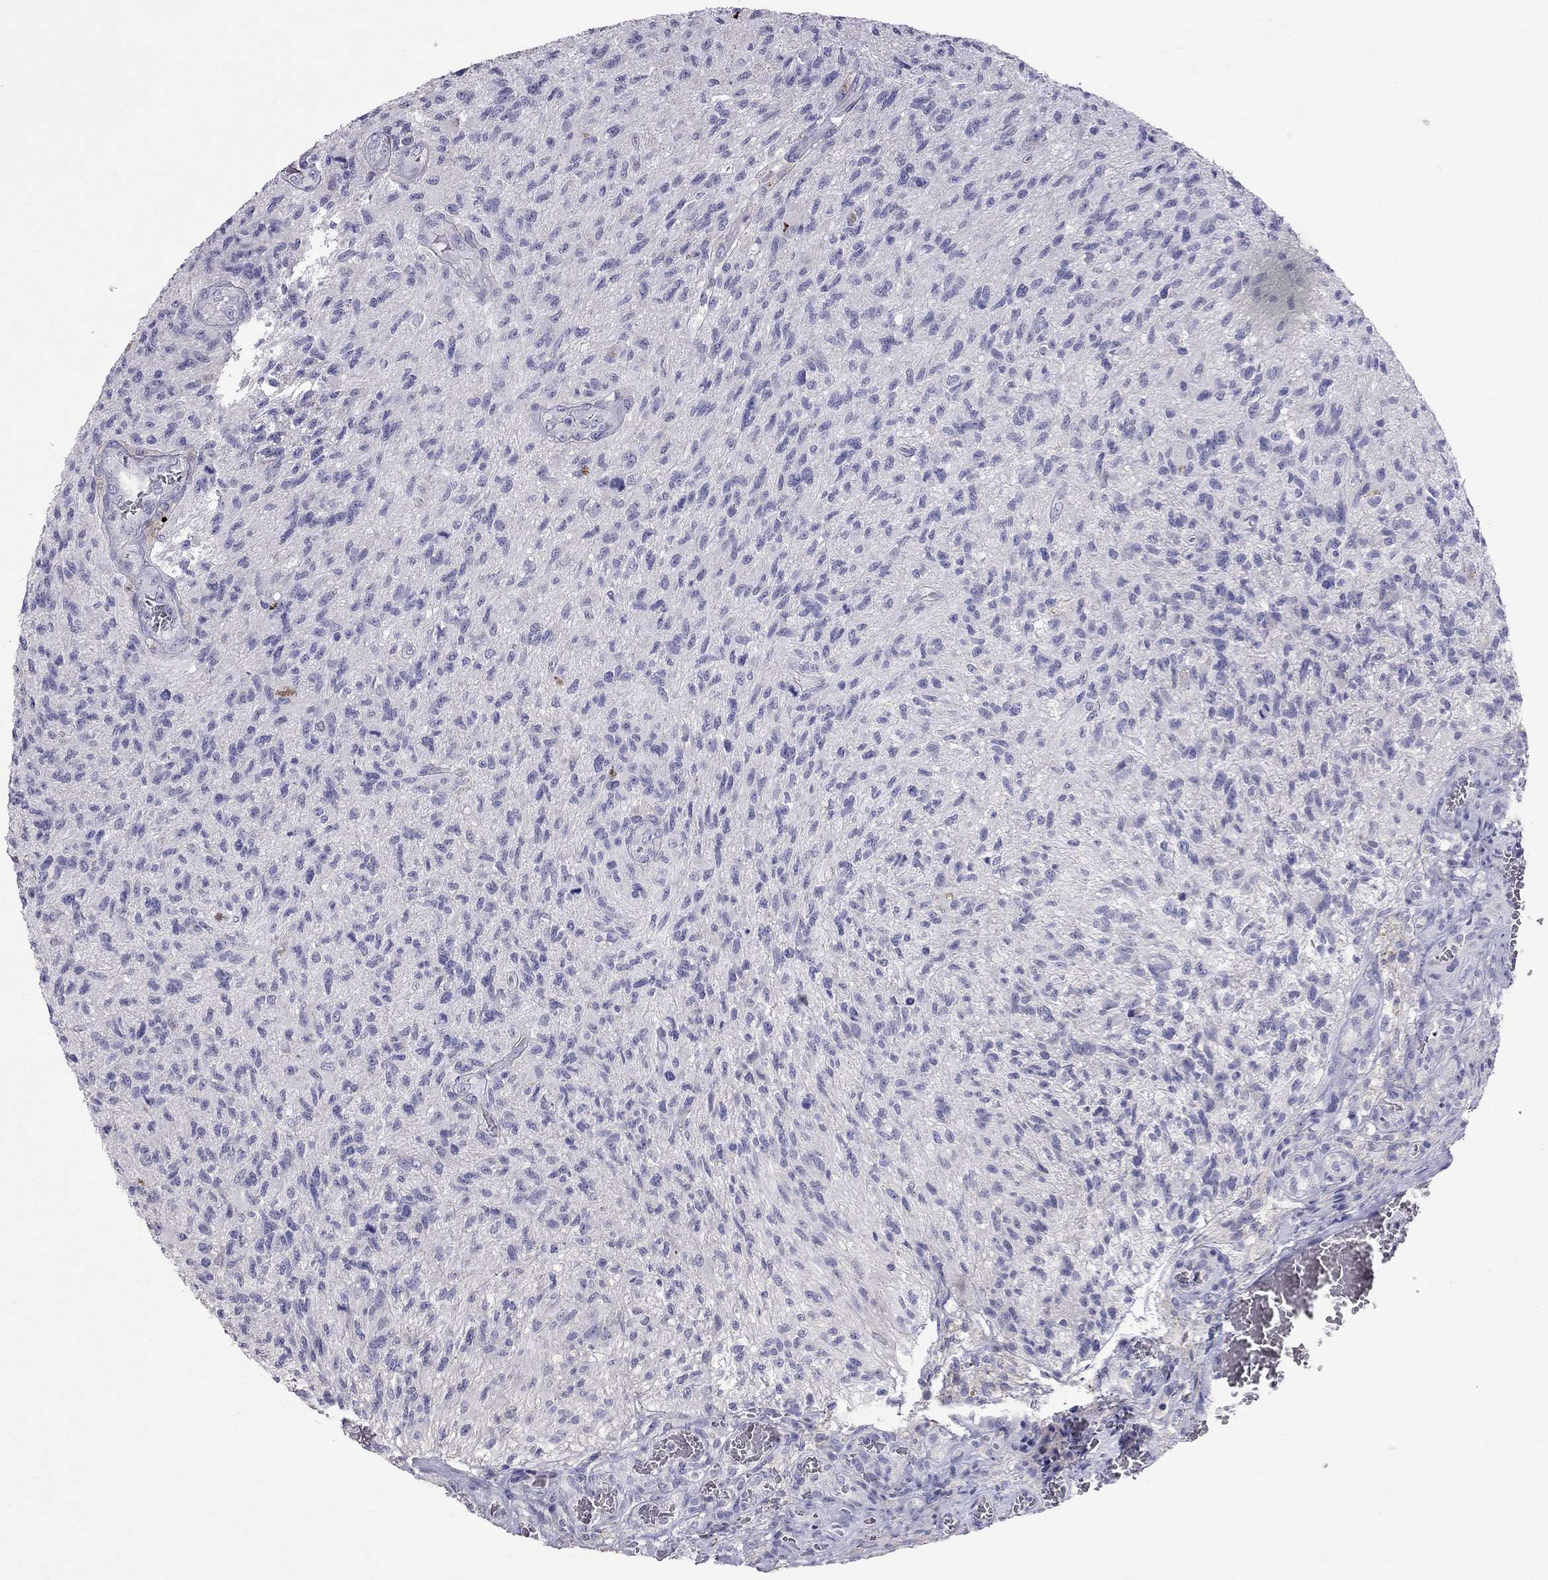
{"staining": {"intensity": "negative", "quantity": "none", "location": "none"}, "tissue": "glioma", "cell_type": "Tumor cells", "image_type": "cancer", "snomed": [{"axis": "morphology", "description": "Glioma, malignant, High grade"}, {"axis": "topography", "description": "Brain"}], "caption": "There is no significant positivity in tumor cells of malignant glioma (high-grade).", "gene": "CFAP91", "patient": {"sex": "male", "age": 56}}